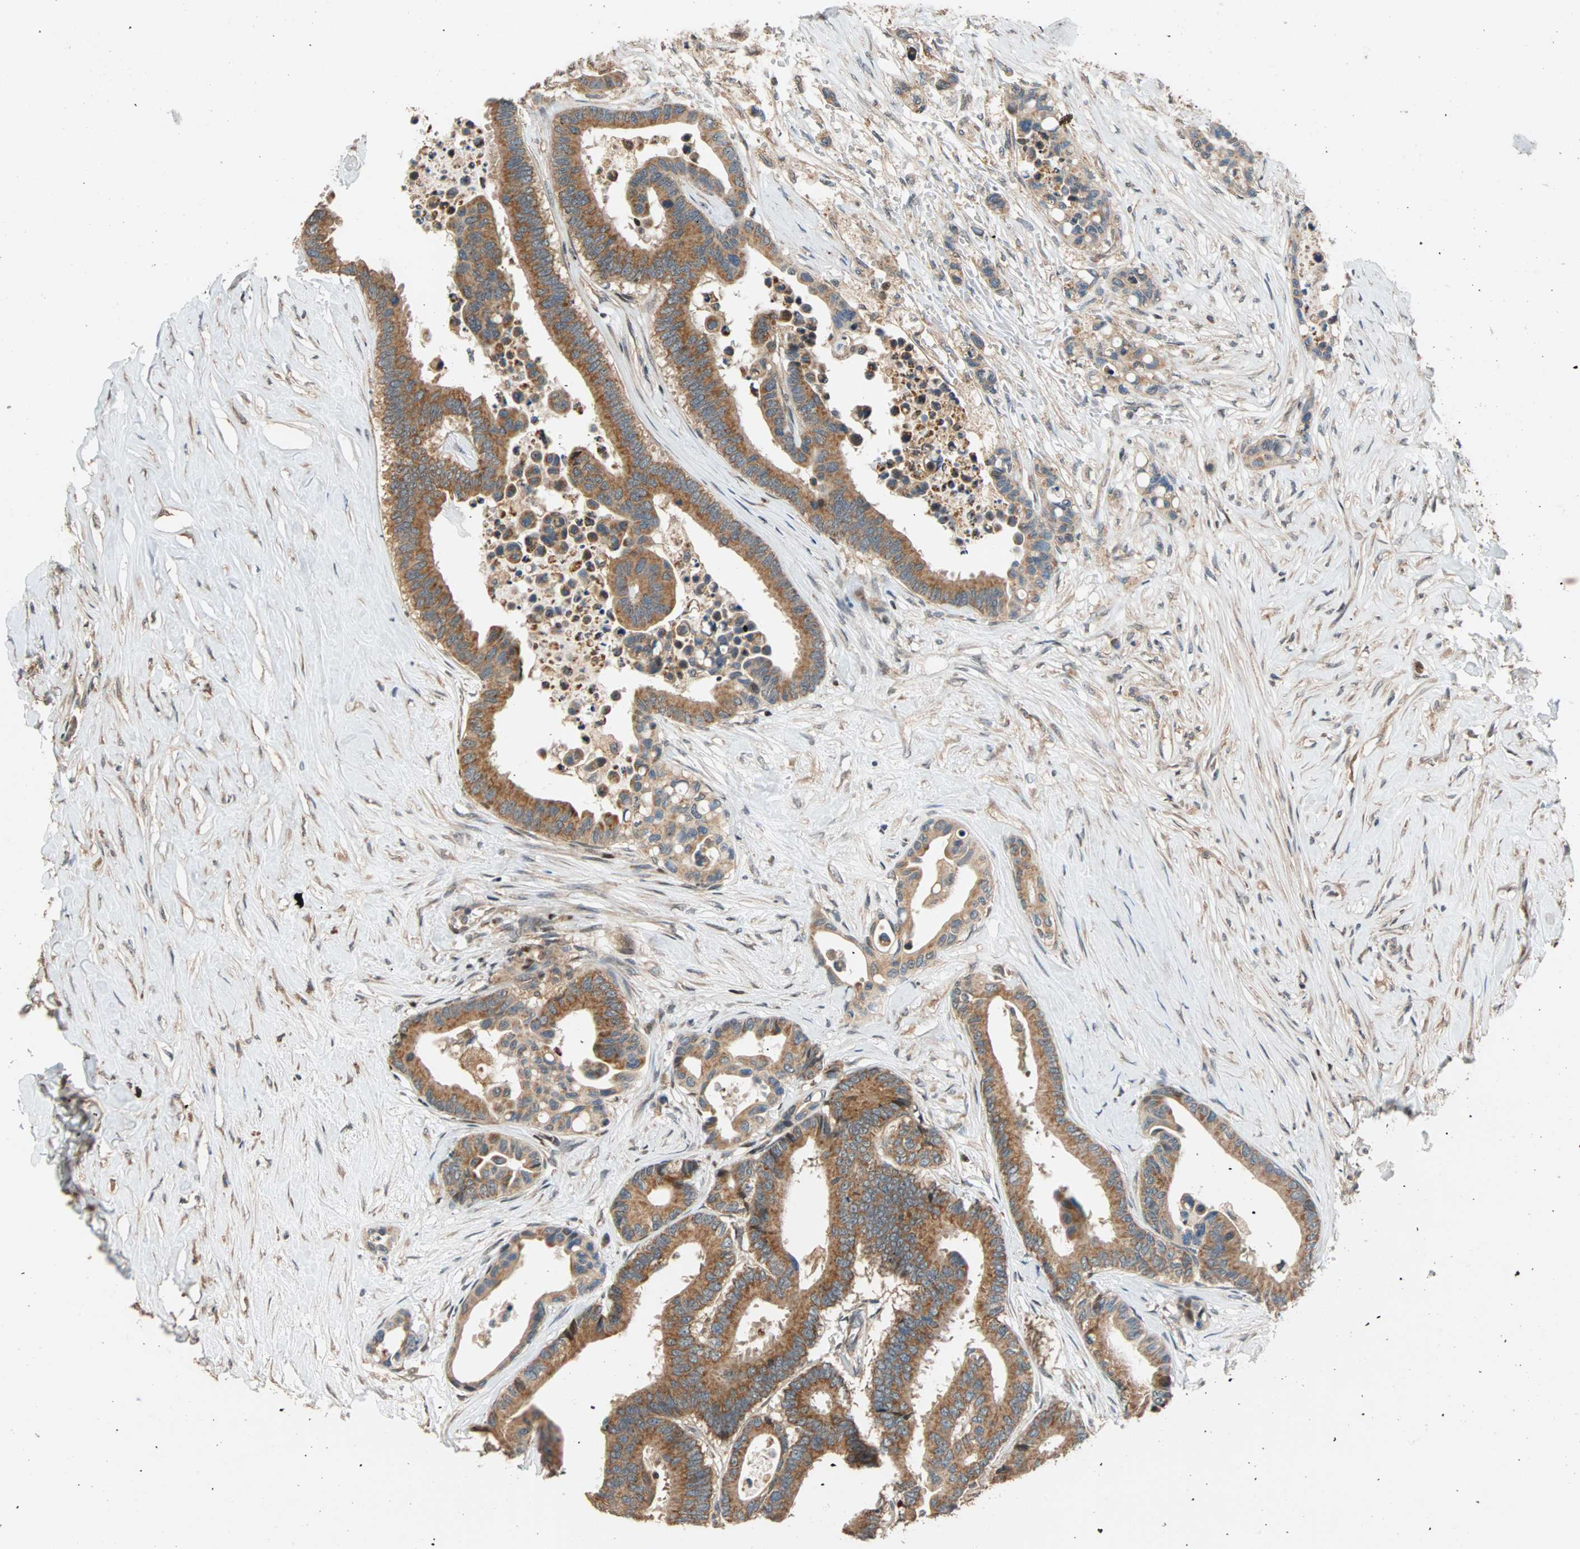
{"staining": {"intensity": "moderate", "quantity": ">75%", "location": "cytoplasmic/membranous"}, "tissue": "colorectal cancer", "cell_type": "Tumor cells", "image_type": "cancer", "snomed": [{"axis": "morphology", "description": "Normal tissue, NOS"}, {"axis": "morphology", "description": "Adenocarcinoma, NOS"}, {"axis": "topography", "description": "Colon"}], "caption": "Colorectal cancer (adenocarcinoma) was stained to show a protein in brown. There is medium levels of moderate cytoplasmic/membranous expression in approximately >75% of tumor cells.", "gene": "HECW1", "patient": {"sex": "male", "age": 82}}